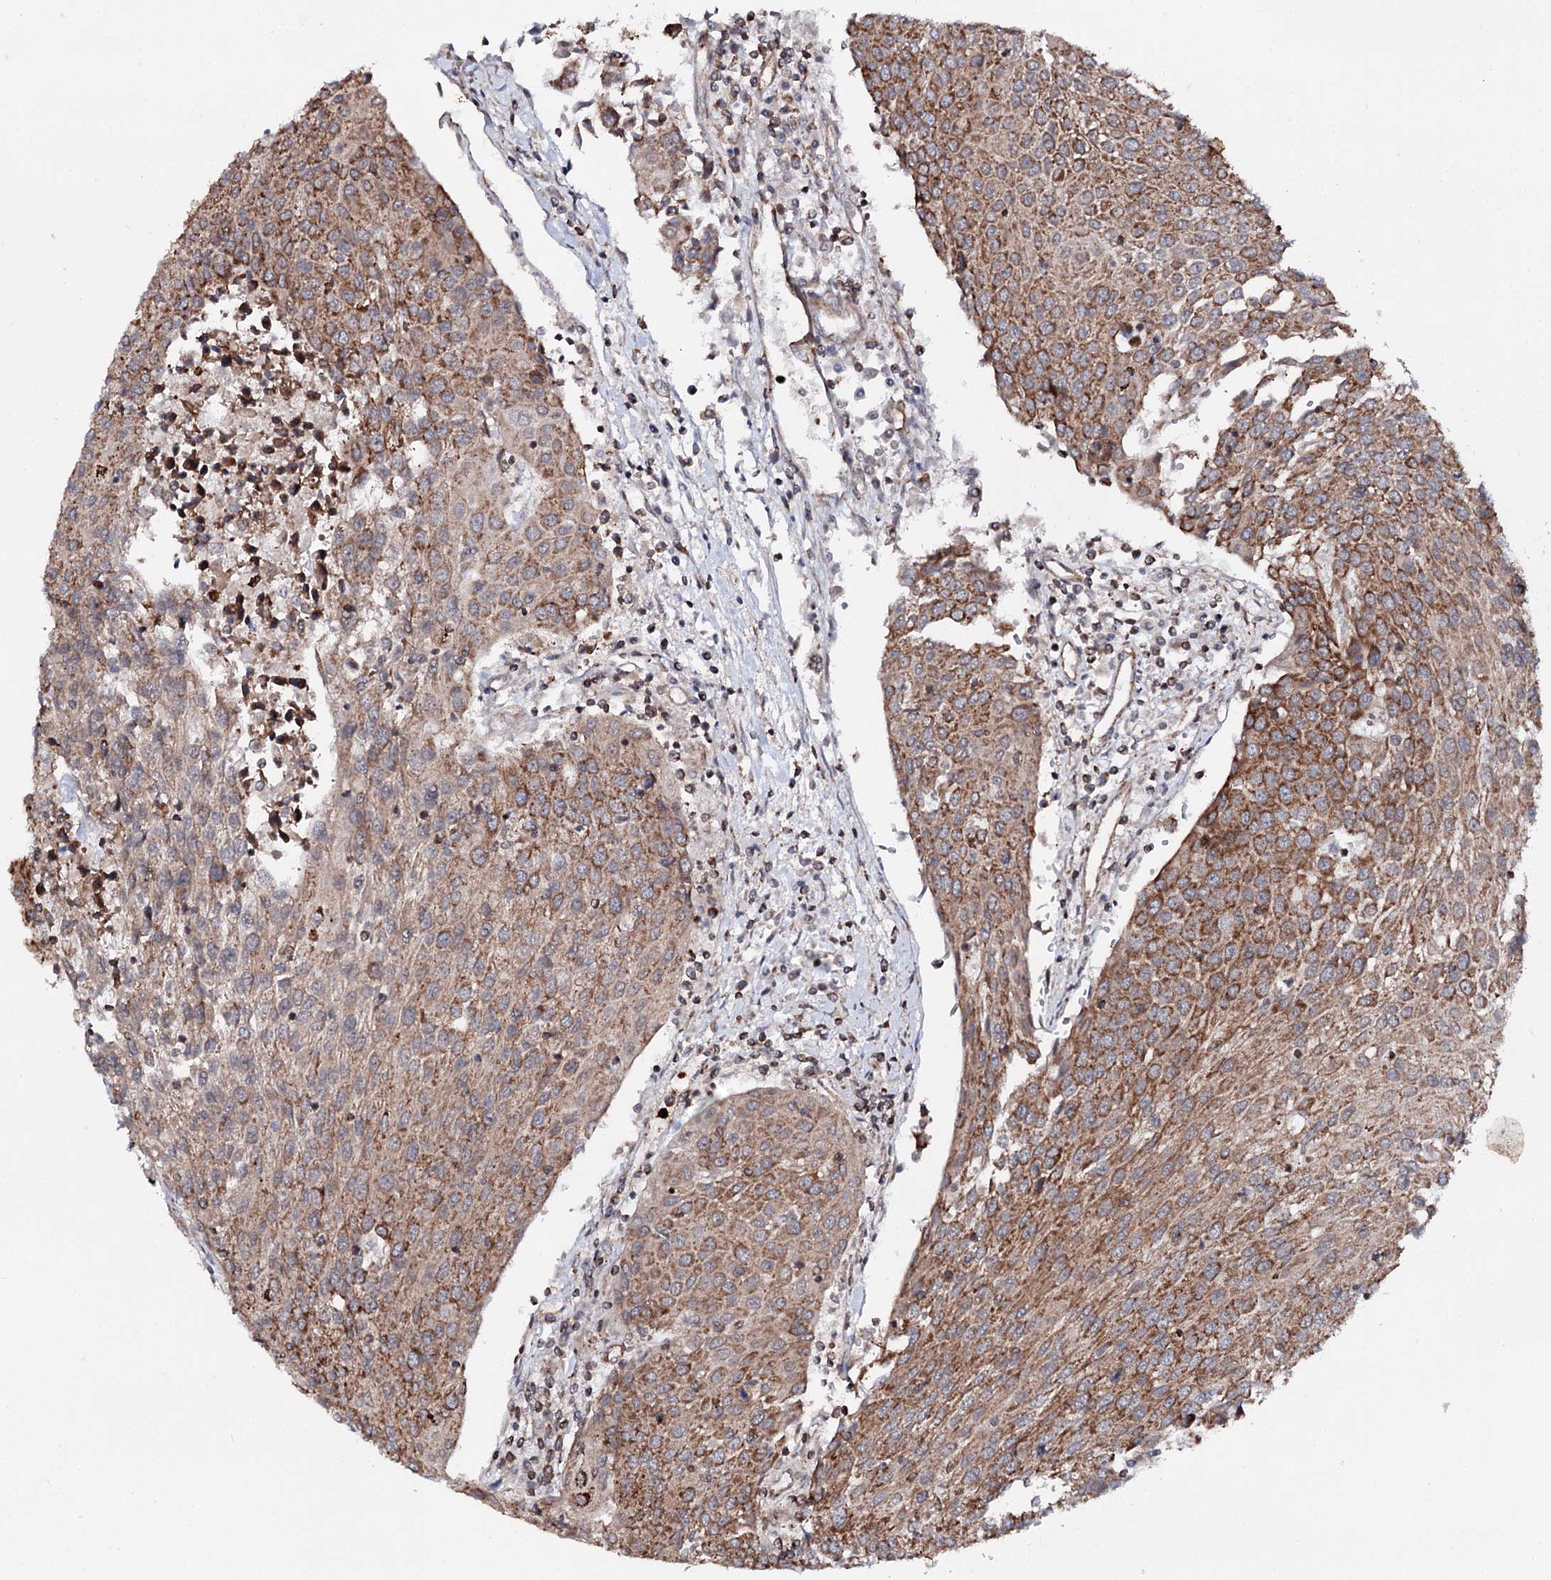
{"staining": {"intensity": "moderate", "quantity": ">75%", "location": "cytoplasmic/membranous"}, "tissue": "urothelial cancer", "cell_type": "Tumor cells", "image_type": "cancer", "snomed": [{"axis": "morphology", "description": "Urothelial carcinoma, High grade"}, {"axis": "topography", "description": "Urinary bladder"}], "caption": "Immunohistochemical staining of human urothelial cancer exhibits medium levels of moderate cytoplasmic/membranous protein positivity in about >75% of tumor cells.", "gene": "FGFR1OP2", "patient": {"sex": "female", "age": 85}}